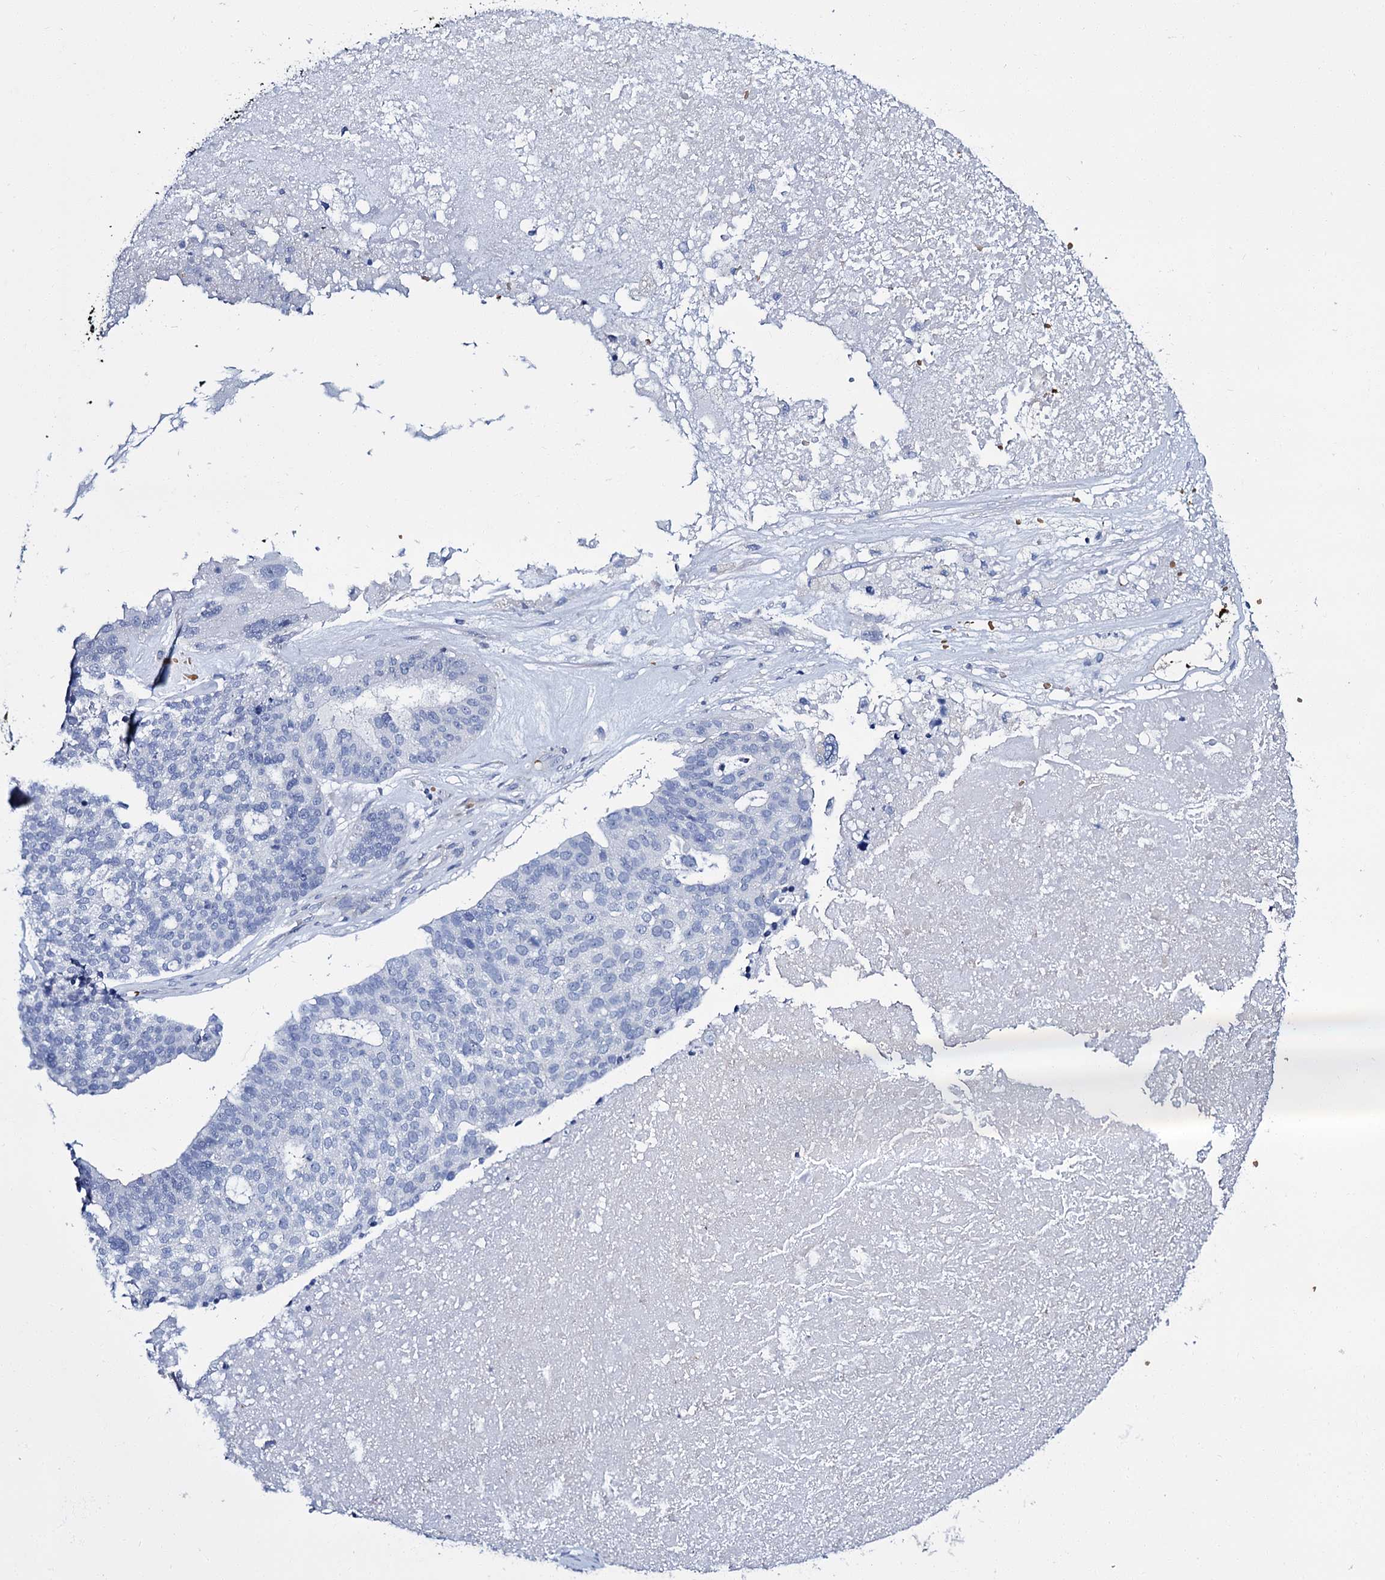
{"staining": {"intensity": "negative", "quantity": "none", "location": "none"}, "tissue": "ovarian cancer", "cell_type": "Tumor cells", "image_type": "cancer", "snomed": [{"axis": "morphology", "description": "Cystadenocarcinoma, serous, NOS"}, {"axis": "topography", "description": "Ovary"}], "caption": "Ovarian cancer was stained to show a protein in brown. There is no significant staining in tumor cells.", "gene": "ATG2A", "patient": {"sex": "female", "age": 59}}